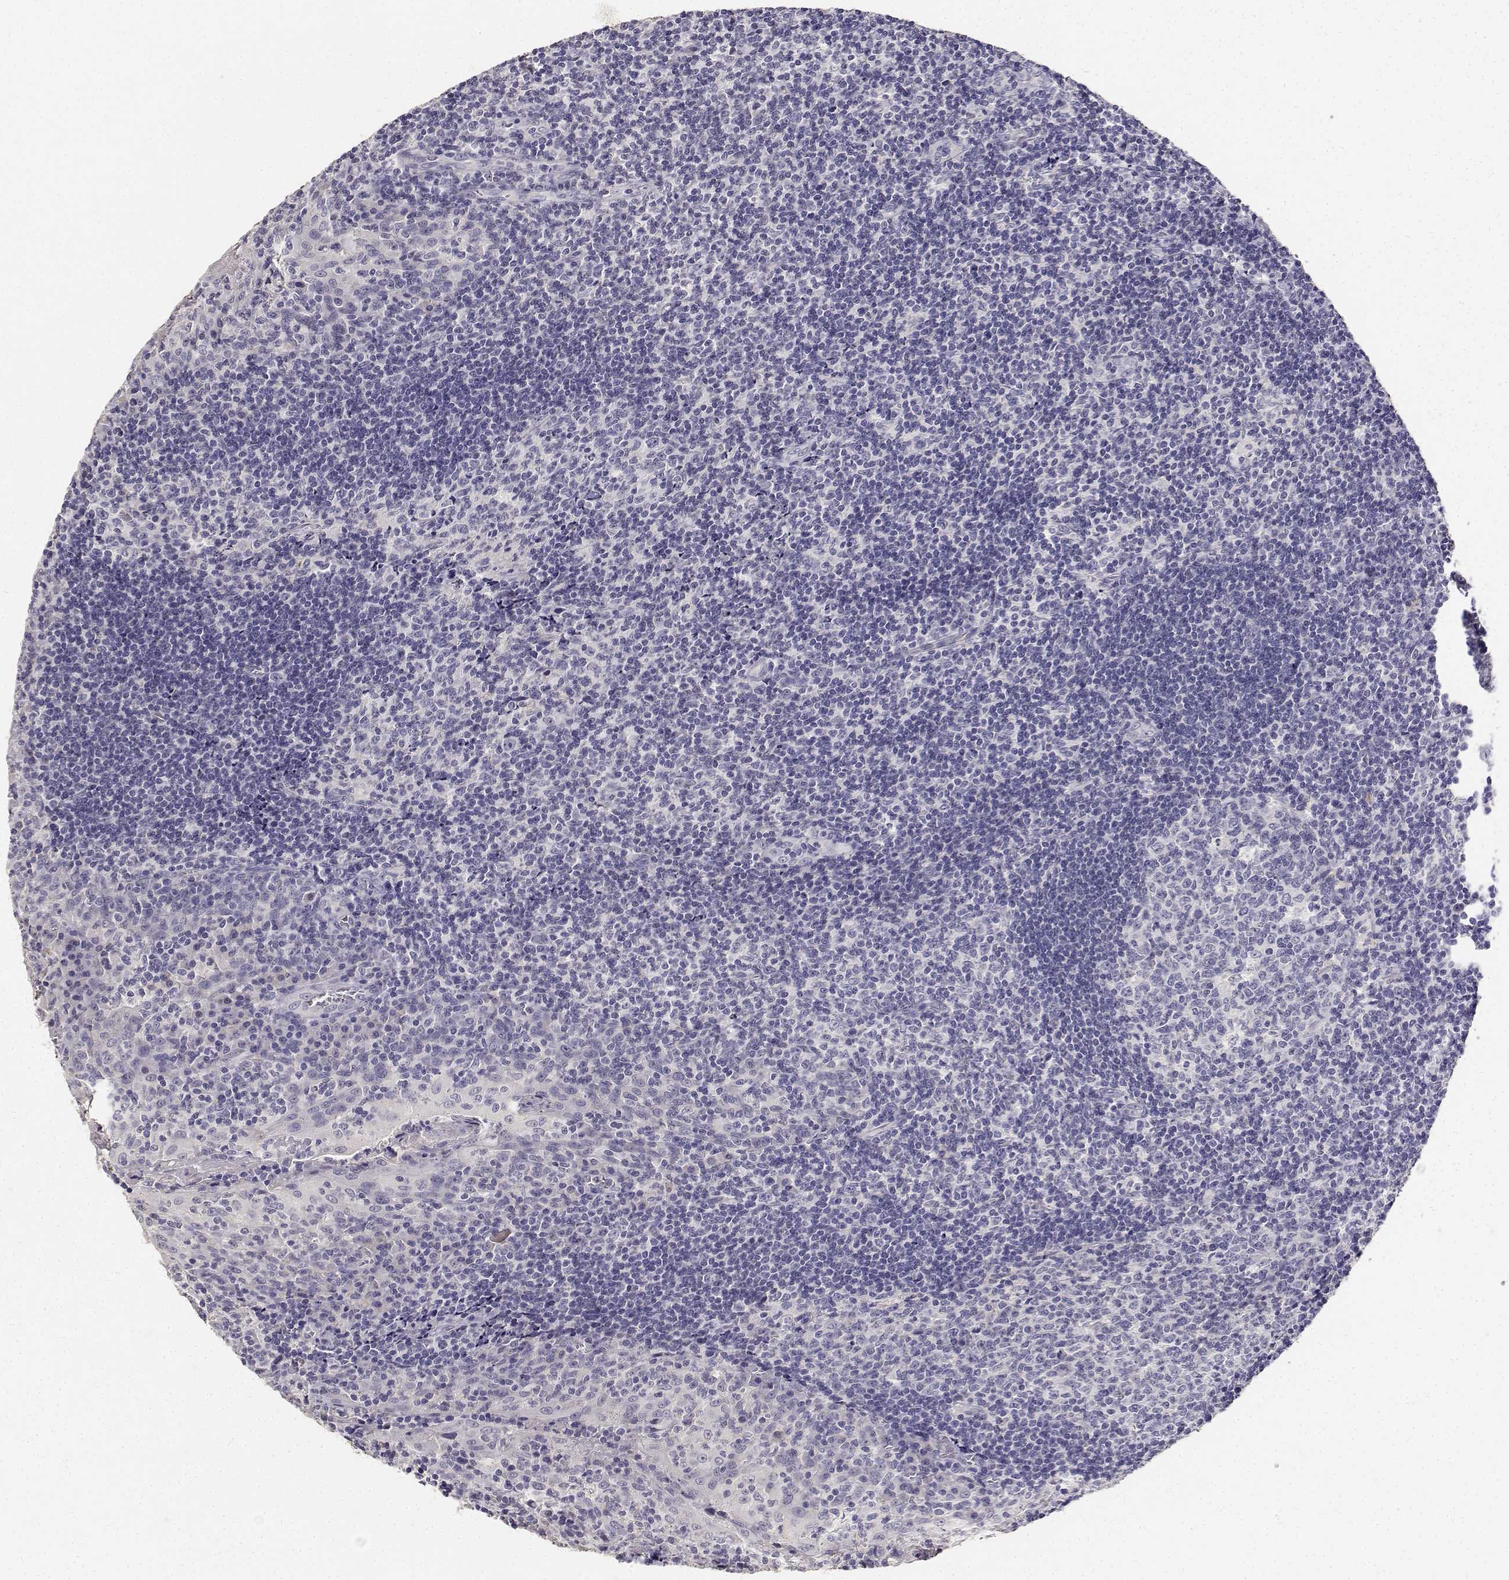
{"staining": {"intensity": "negative", "quantity": "none", "location": "none"}, "tissue": "tonsil", "cell_type": "Germinal center cells", "image_type": "normal", "snomed": [{"axis": "morphology", "description": "Normal tissue, NOS"}, {"axis": "topography", "description": "Tonsil"}], "caption": "Immunohistochemistry of unremarkable human tonsil reveals no staining in germinal center cells.", "gene": "PAEP", "patient": {"sex": "male", "age": 17}}